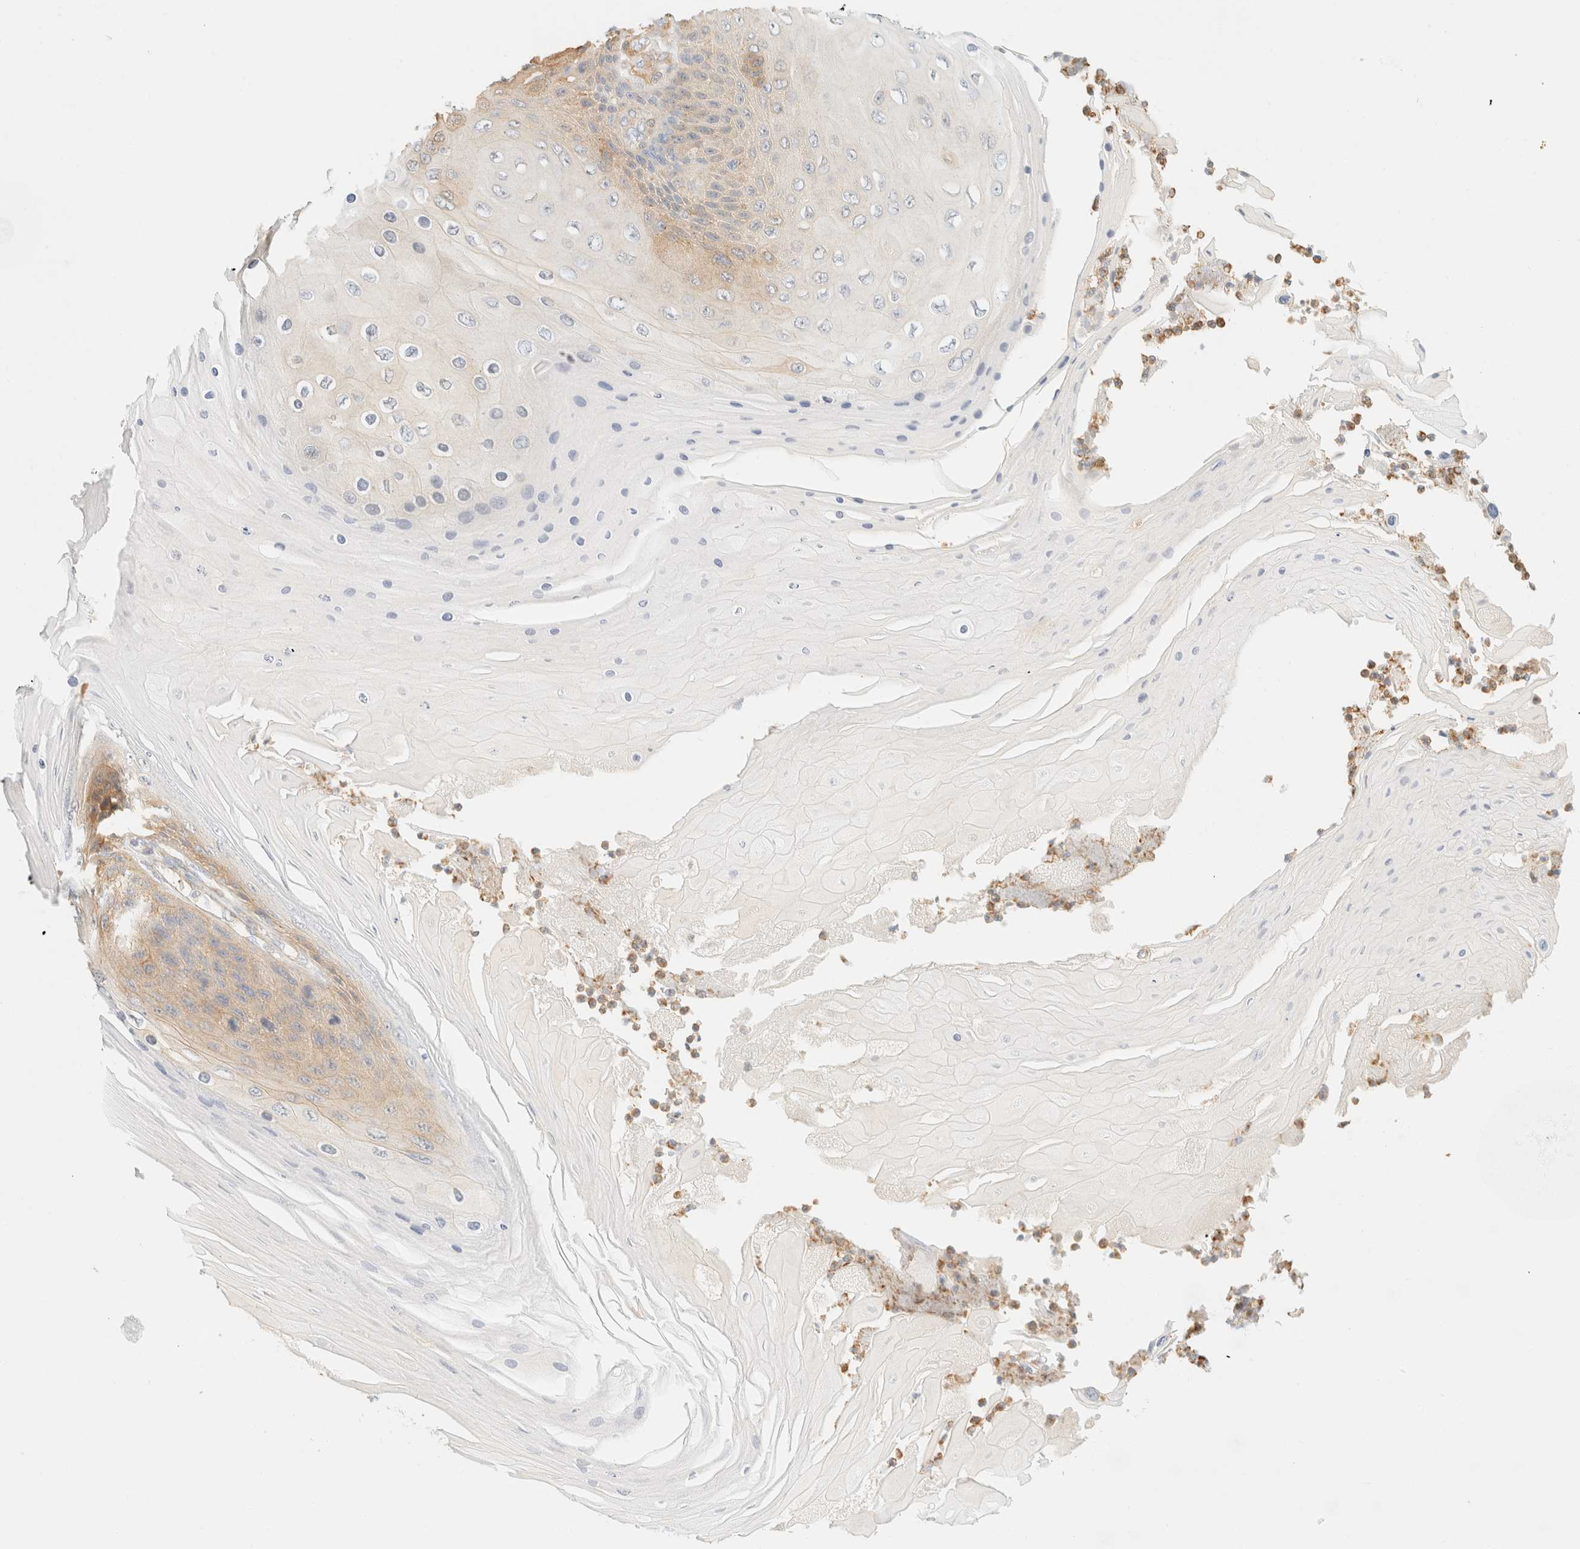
{"staining": {"intensity": "weak", "quantity": "25%-75%", "location": "cytoplasmic/membranous"}, "tissue": "skin cancer", "cell_type": "Tumor cells", "image_type": "cancer", "snomed": [{"axis": "morphology", "description": "Squamous cell carcinoma, NOS"}, {"axis": "topography", "description": "Skin"}], "caption": "Protein staining of squamous cell carcinoma (skin) tissue shows weak cytoplasmic/membranous positivity in approximately 25%-75% of tumor cells.", "gene": "OTOP2", "patient": {"sex": "female", "age": 88}}